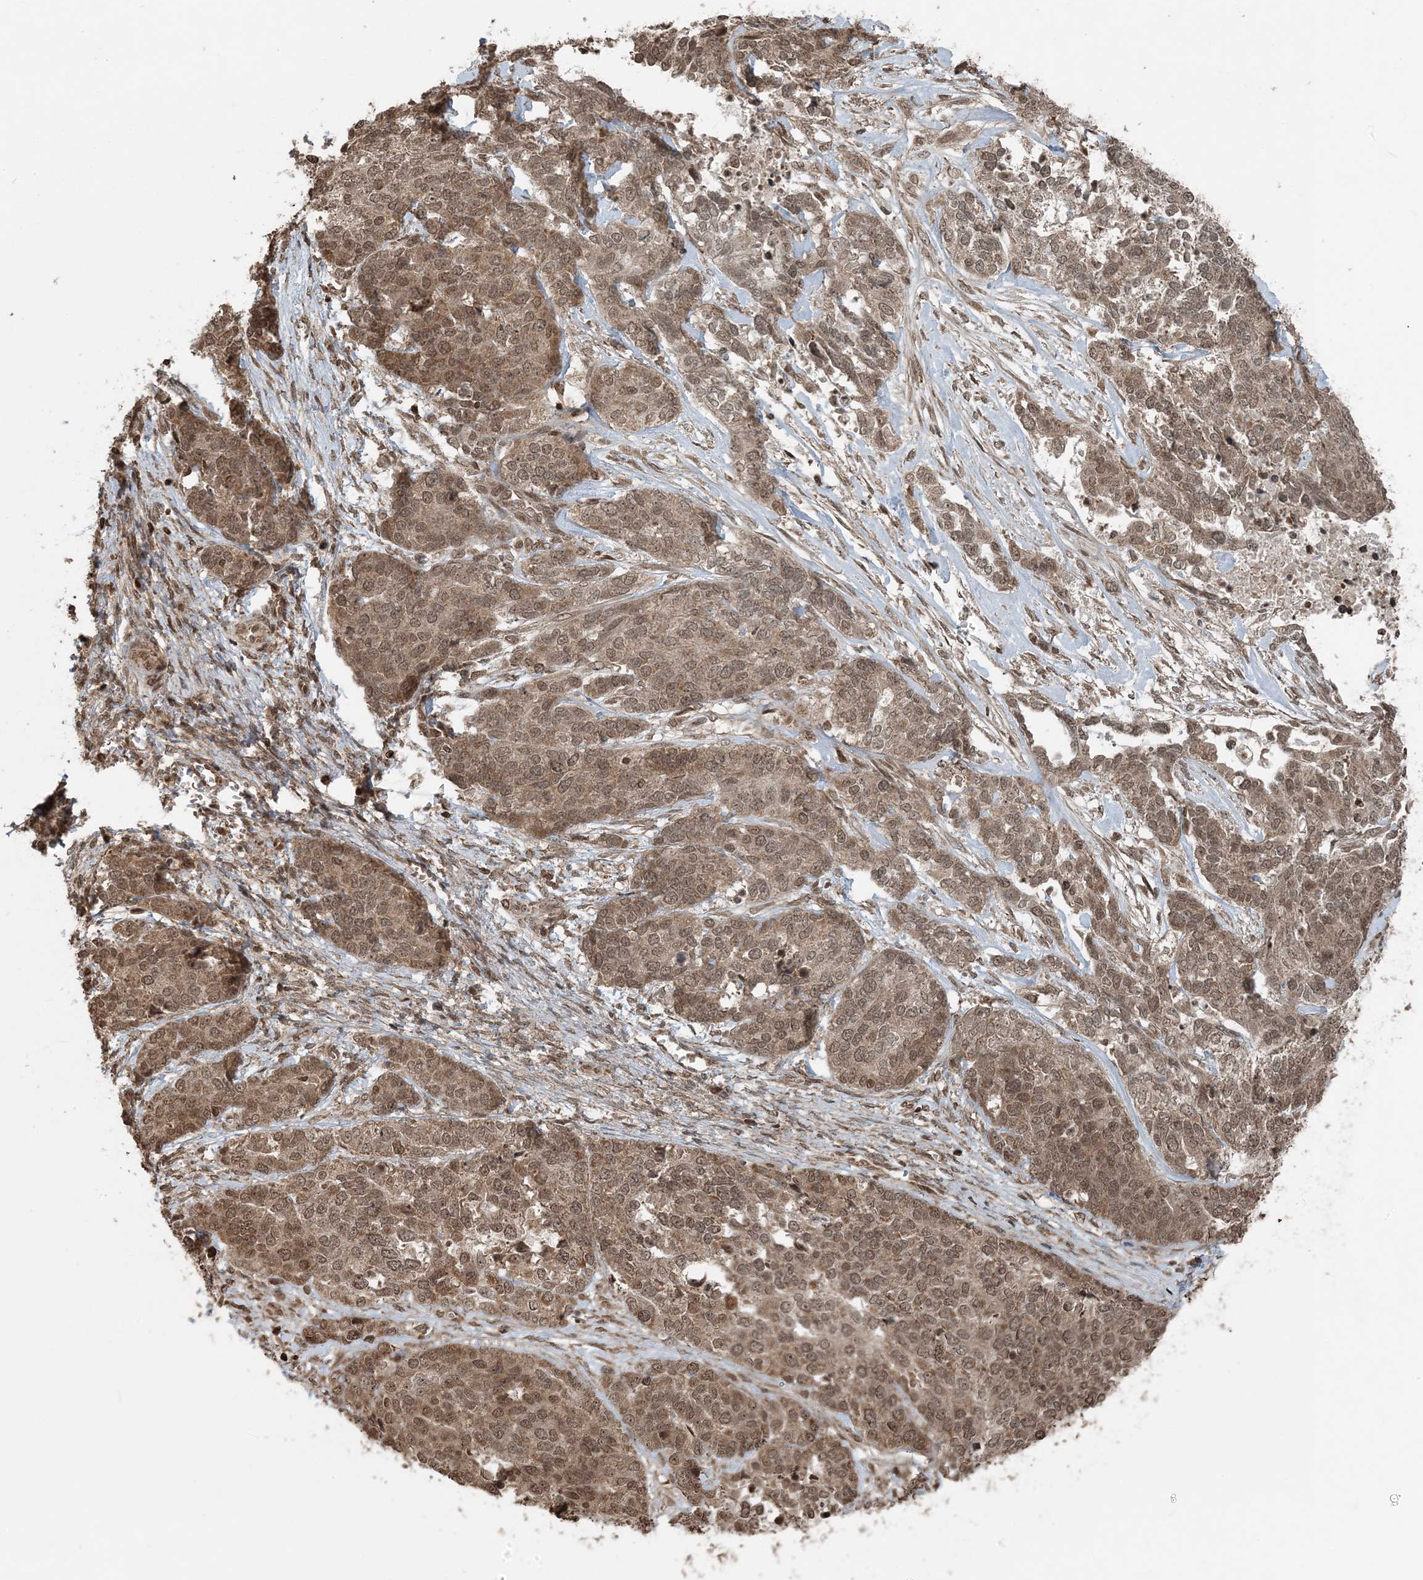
{"staining": {"intensity": "moderate", "quantity": ">75%", "location": "cytoplasmic/membranous,nuclear"}, "tissue": "ovarian cancer", "cell_type": "Tumor cells", "image_type": "cancer", "snomed": [{"axis": "morphology", "description": "Cystadenocarcinoma, serous, NOS"}, {"axis": "topography", "description": "Ovary"}], "caption": "Ovarian serous cystadenocarcinoma was stained to show a protein in brown. There is medium levels of moderate cytoplasmic/membranous and nuclear positivity in about >75% of tumor cells.", "gene": "ZFAND2B", "patient": {"sex": "female", "age": 44}}